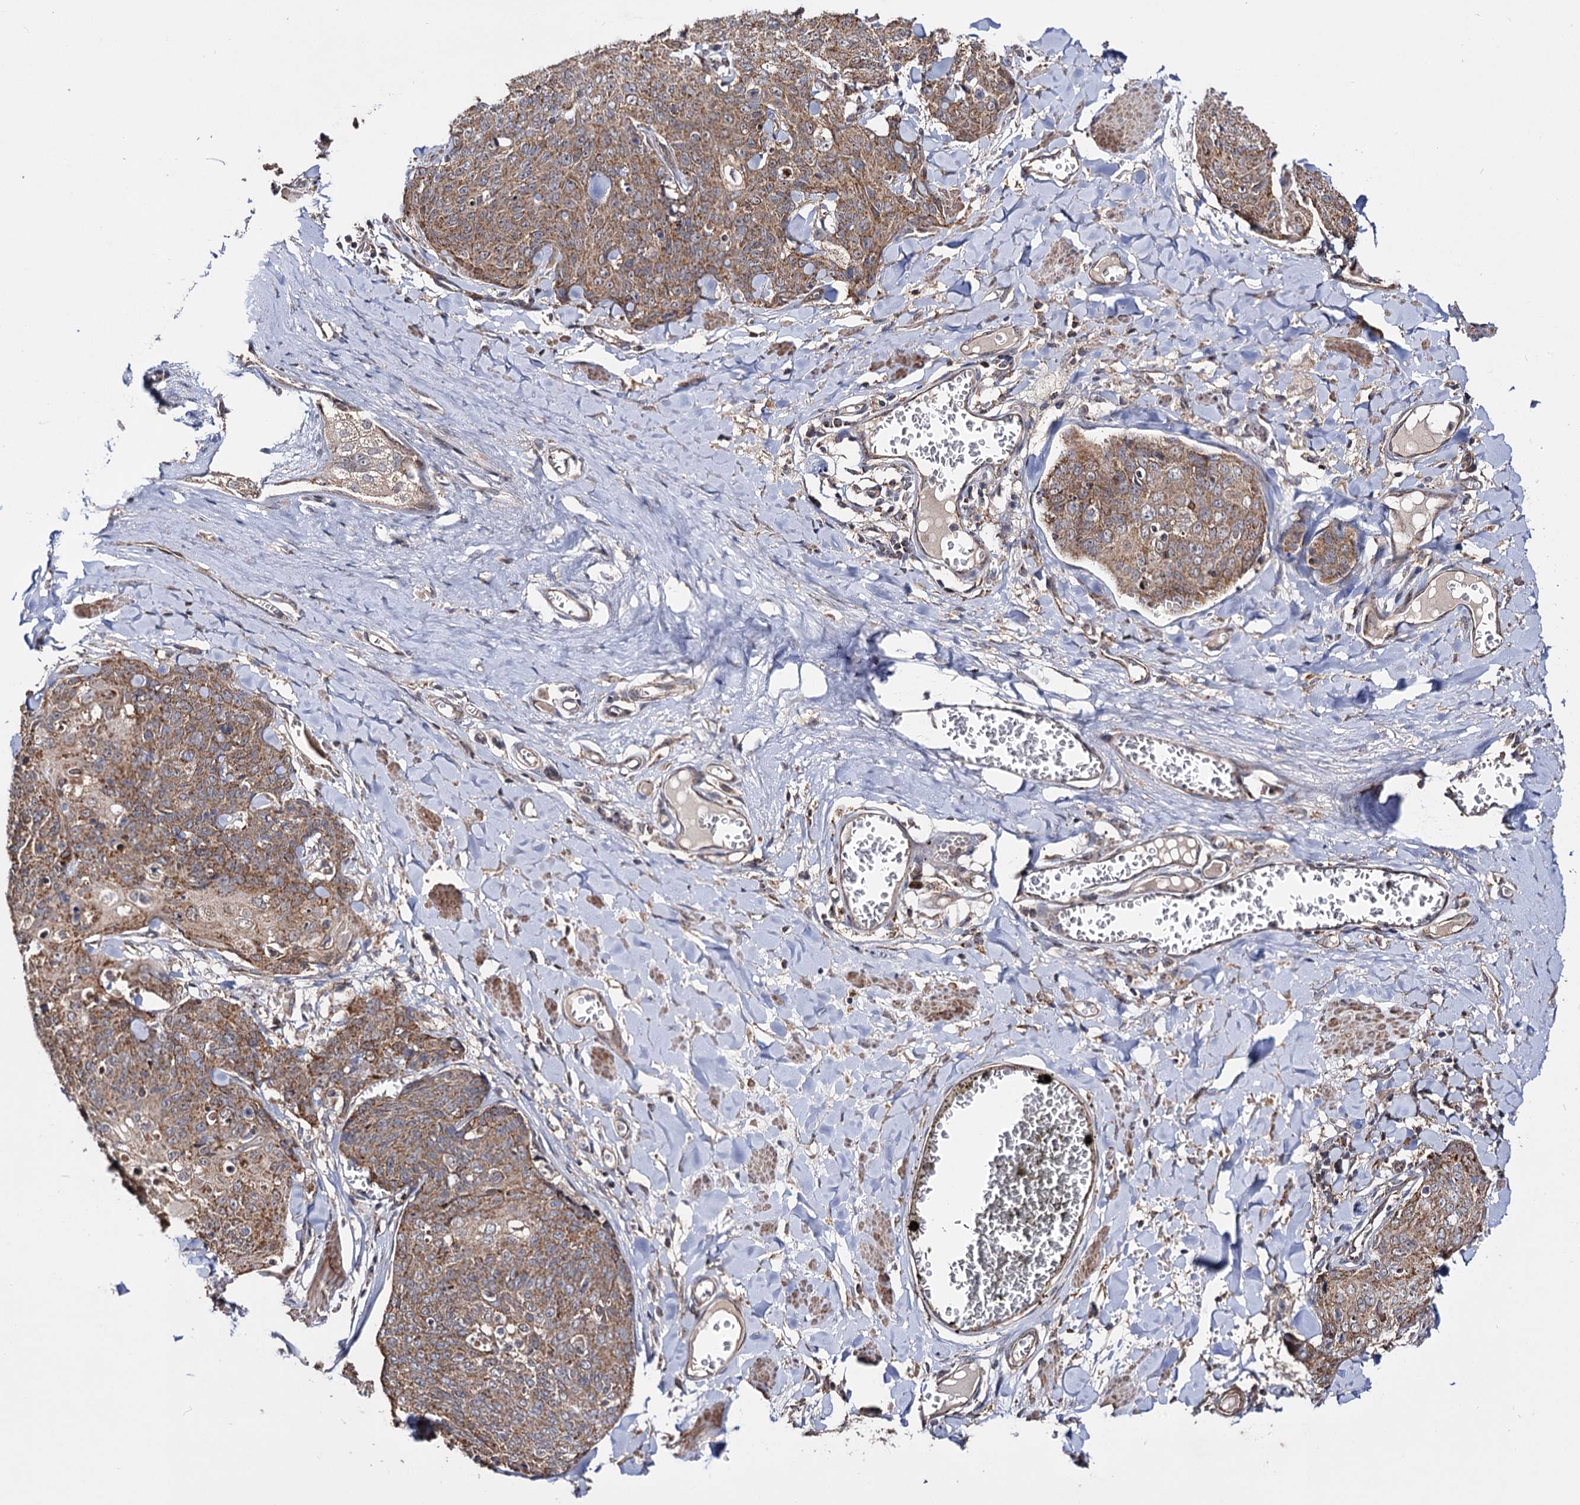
{"staining": {"intensity": "moderate", "quantity": ">75%", "location": "cytoplasmic/membranous"}, "tissue": "skin cancer", "cell_type": "Tumor cells", "image_type": "cancer", "snomed": [{"axis": "morphology", "description": "Squamous cell carcinoma, NOS"}, {"axis": "topography", "description": "Skin"}, {"axis": "topography", "description": "Vulva"}], "caption": "Immunohistochemistry (DAB (3,3'-diaminobenzidine)) staining of skin cancer reveals moderate cytoplasmic/membranous protein staining in approximately >75% of tumor cells.", "gene": "CEP76", "patient": {"sex": "female", "age": 85}}